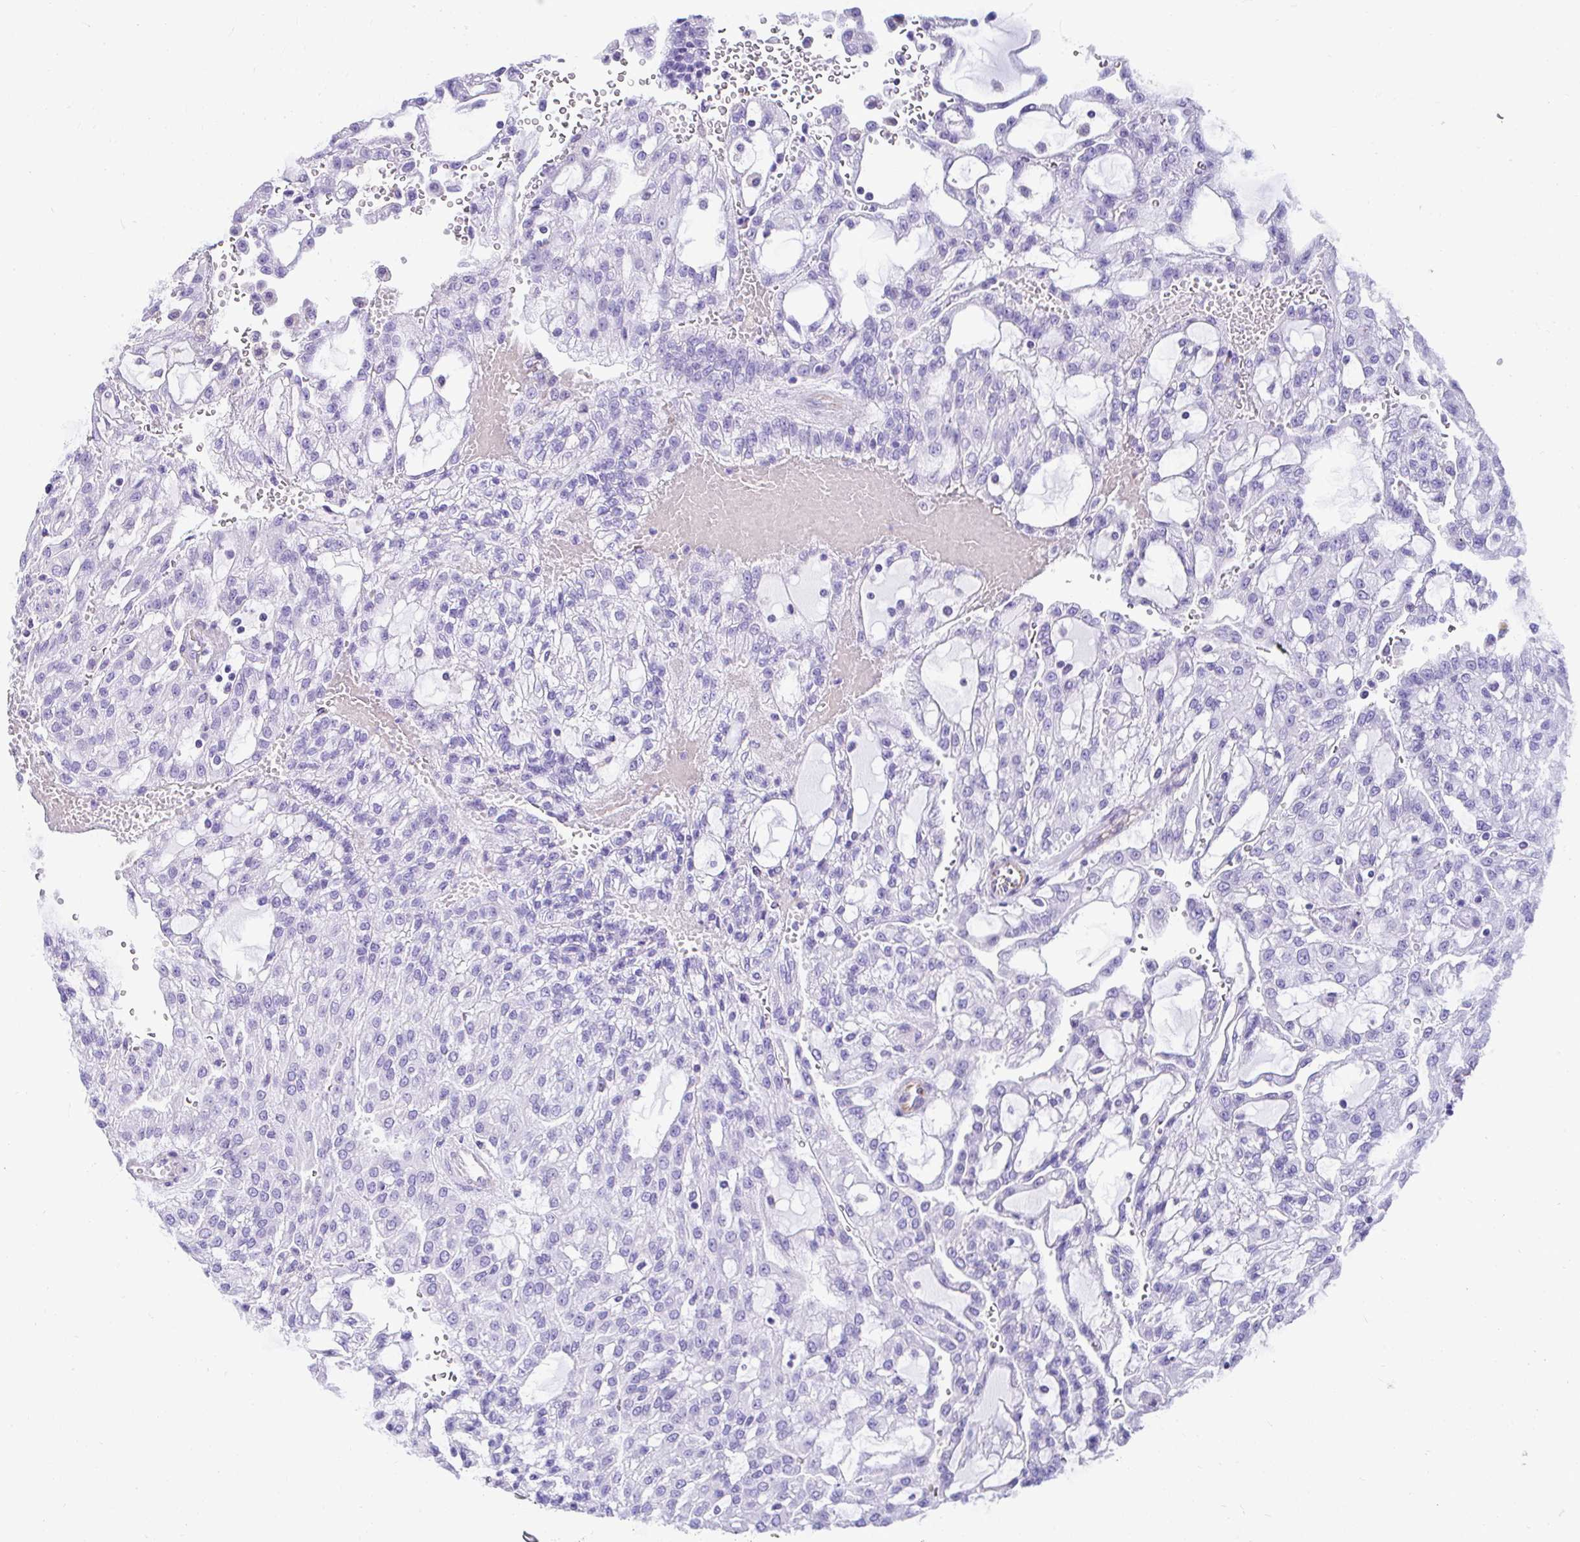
{"staining": {"intensity": "negative", "quantity": "none", "location": "none"}, "tissue": "renal cancer", "cell_type": "Tumor cells", "image_type": "cancer", "snomed": [{"axis": "morphology", "description": "Adenocarcinoma, NOS"}, {"axis": "topography", "description": "Kidney"}], "caption": "This is a image of immunohistochemistry staining of renal cancer (adenocarcinoma), which shows no positivity in tumor cells.", "gene": "DEPDC5", "patient": {"sex": "male", "age": 63}}